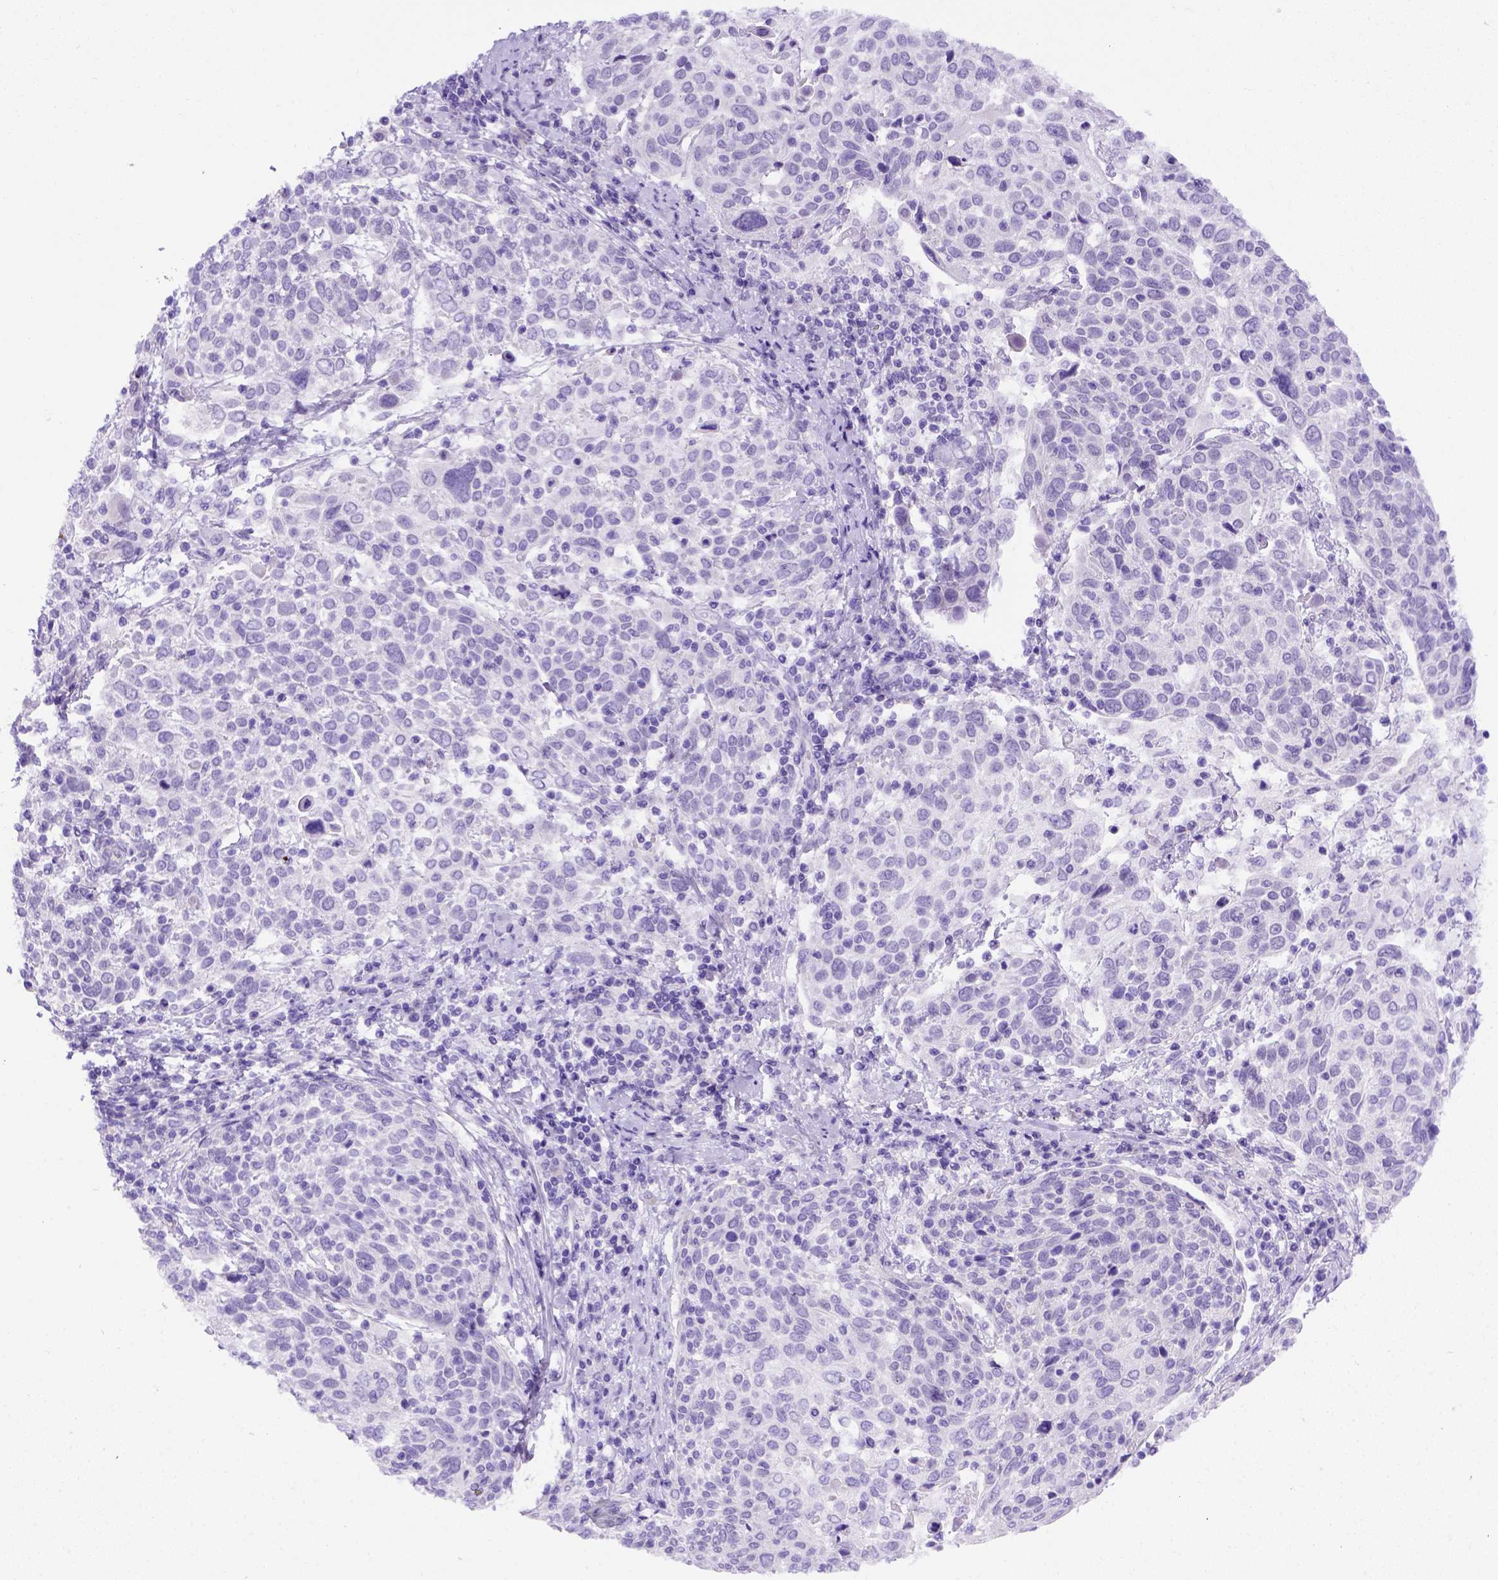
{"staining": {"intensity": "negative", "quantity": "none", "location": "none"}, "tissue": "cervical cancer", "cell_type": "Tumor cells", "image_type": "cancer", "snomed": [{"axis": "morphology", "description": "Squamous cell carcinoma, NOS"}, {"axis": "topography", "description": "Cervix"}], "caption": "Immunohistochemical staining of human cervical cancer (squamous cell carcinoma) exhibits no significant positivity in tumor cells. (Brightfield microscopy of DAB (3,3'-diaminobenzidine) immunohistochemistry at high magnification).", "gene": "FOXI1", "patient": {"sex": "female", "age": 61}}